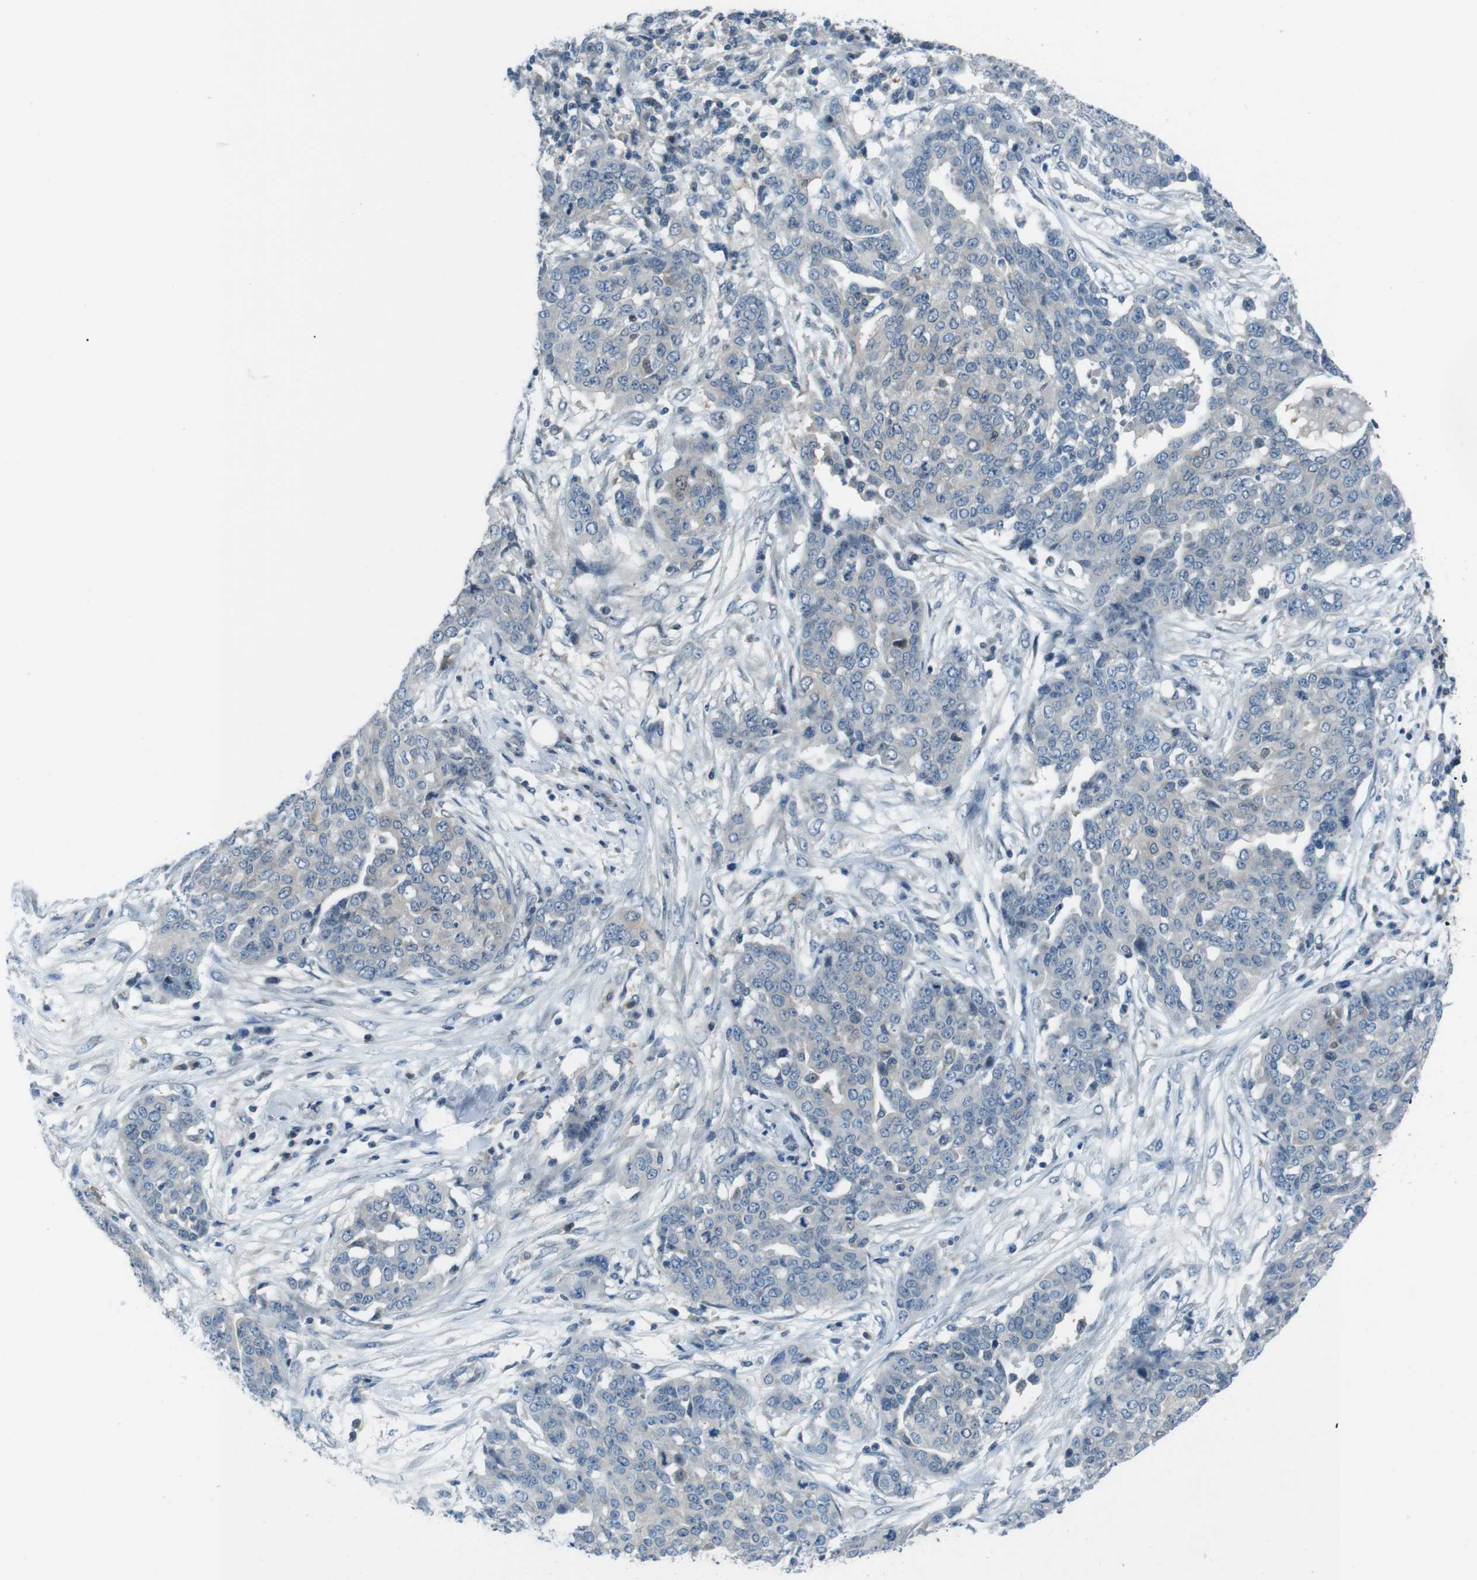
{"staining": {"intensity": "negative", "quantity": "none", "location": "none"}, "tissue": "ovarian cancer", "cell_type": "Tumor cells", "image_type": "cancer", "snomed": [{"axis": "morphology", "description": "Cystadenocarcinoma, serous, NOS"}, {"axis": "topography", "description": "Soft tissue"}, {"axis": "topography", "description": "Ovary"}], "caption": "Immunohistochemical staining of ovarian cancer (serous cystadenocarcinoma) exhibits no significant staining in tumor cells.", "gene": "NANOS2", "patient": {"sex": "female", "age": 57}}